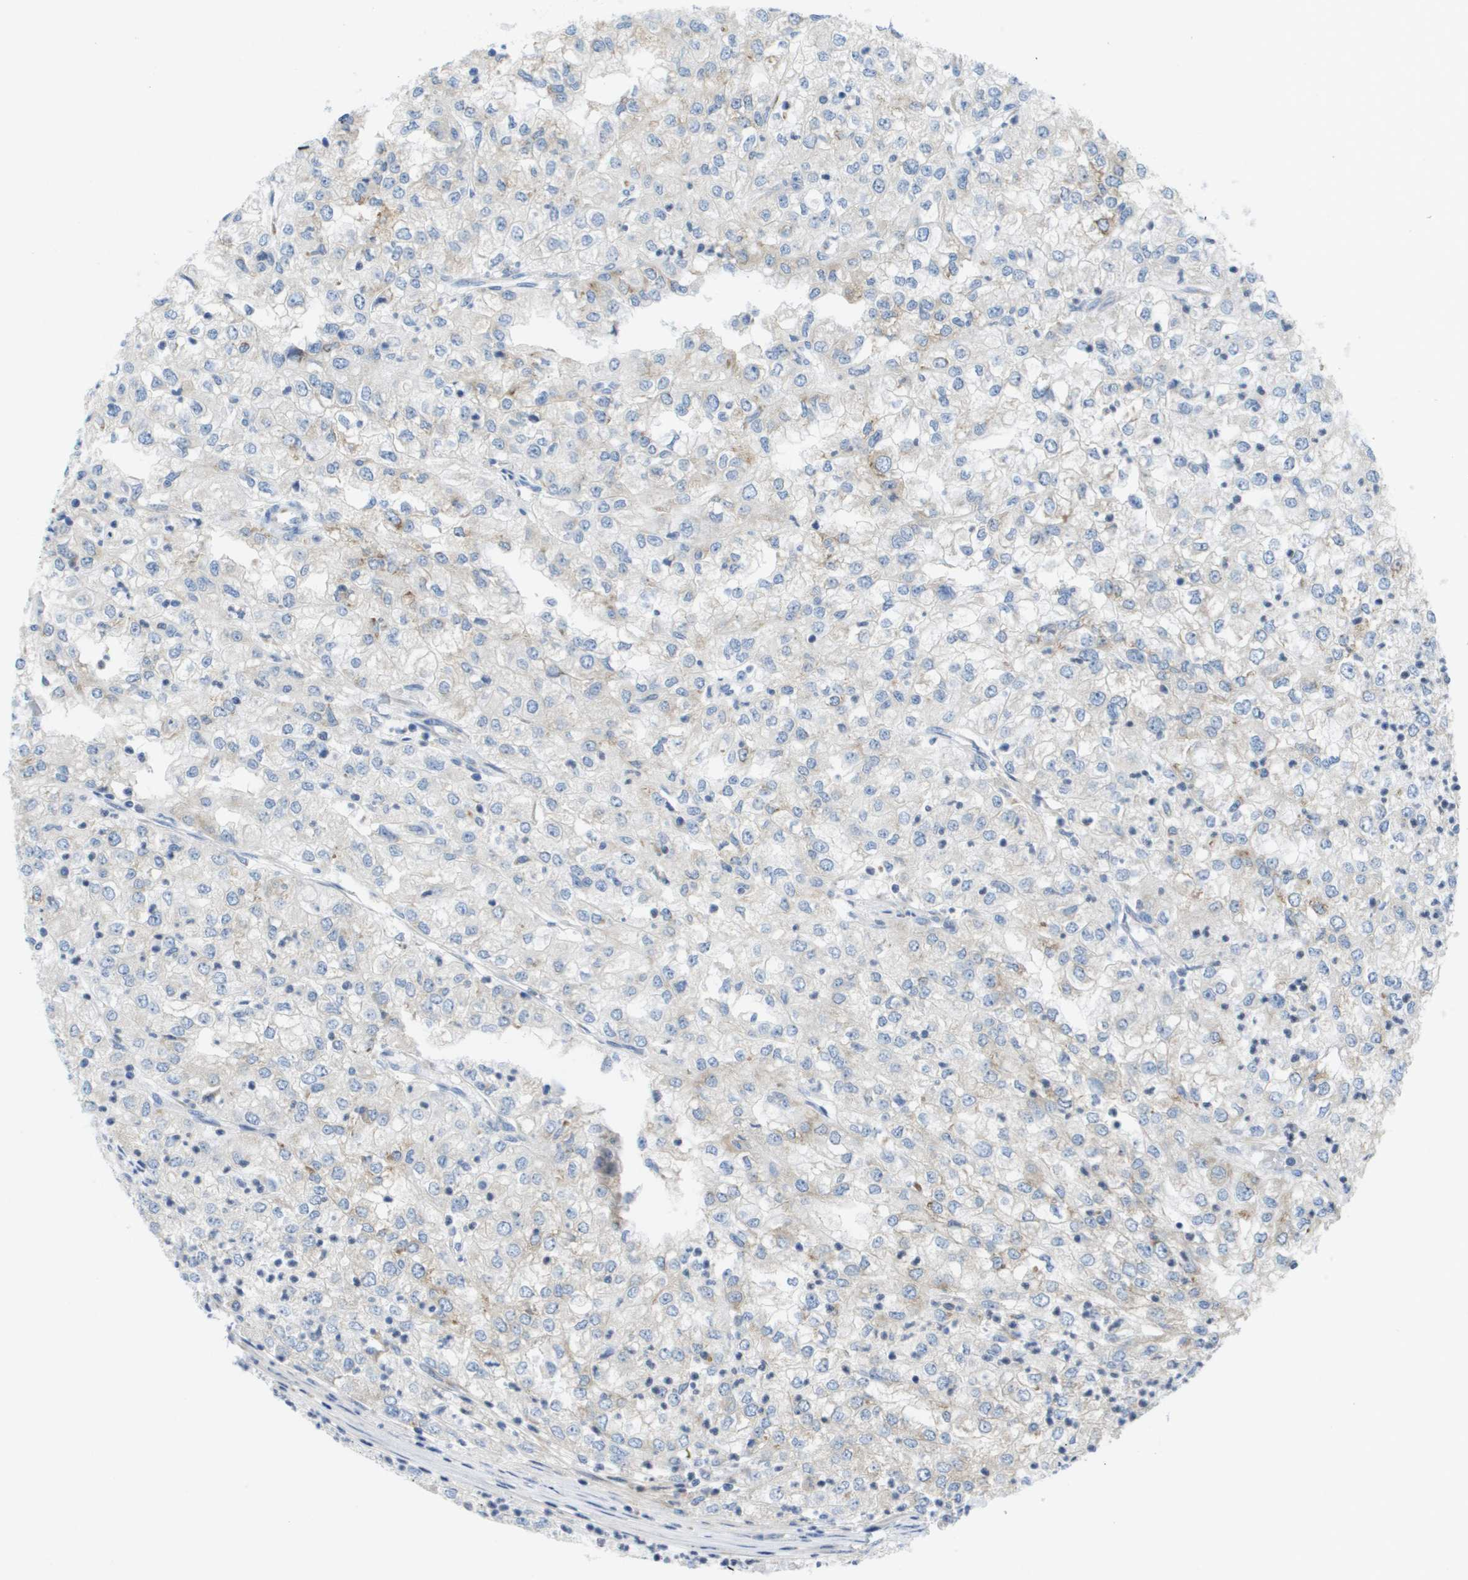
{"staining": {"intensity": "weak", "quantity": "<25%", "location": "cytoplasmic/membranous"}, "tissue": "renal cancer", "cell_type": "Tumor cells", "image_type": "cancer", "snomed": [{"axis": "morphology", "description": "Adenocarcinoma, NOS"}, {"axis": "topography", "description": "Kidney"}], "caption": "DAB (3,3'-diaminobenzidine) immunohistochemical staining of human renal adenocarcinoma displays no significant staining in tumor cells.", "gene": "PTDSS1", "patient": {"sex": "female", "age": 54}}